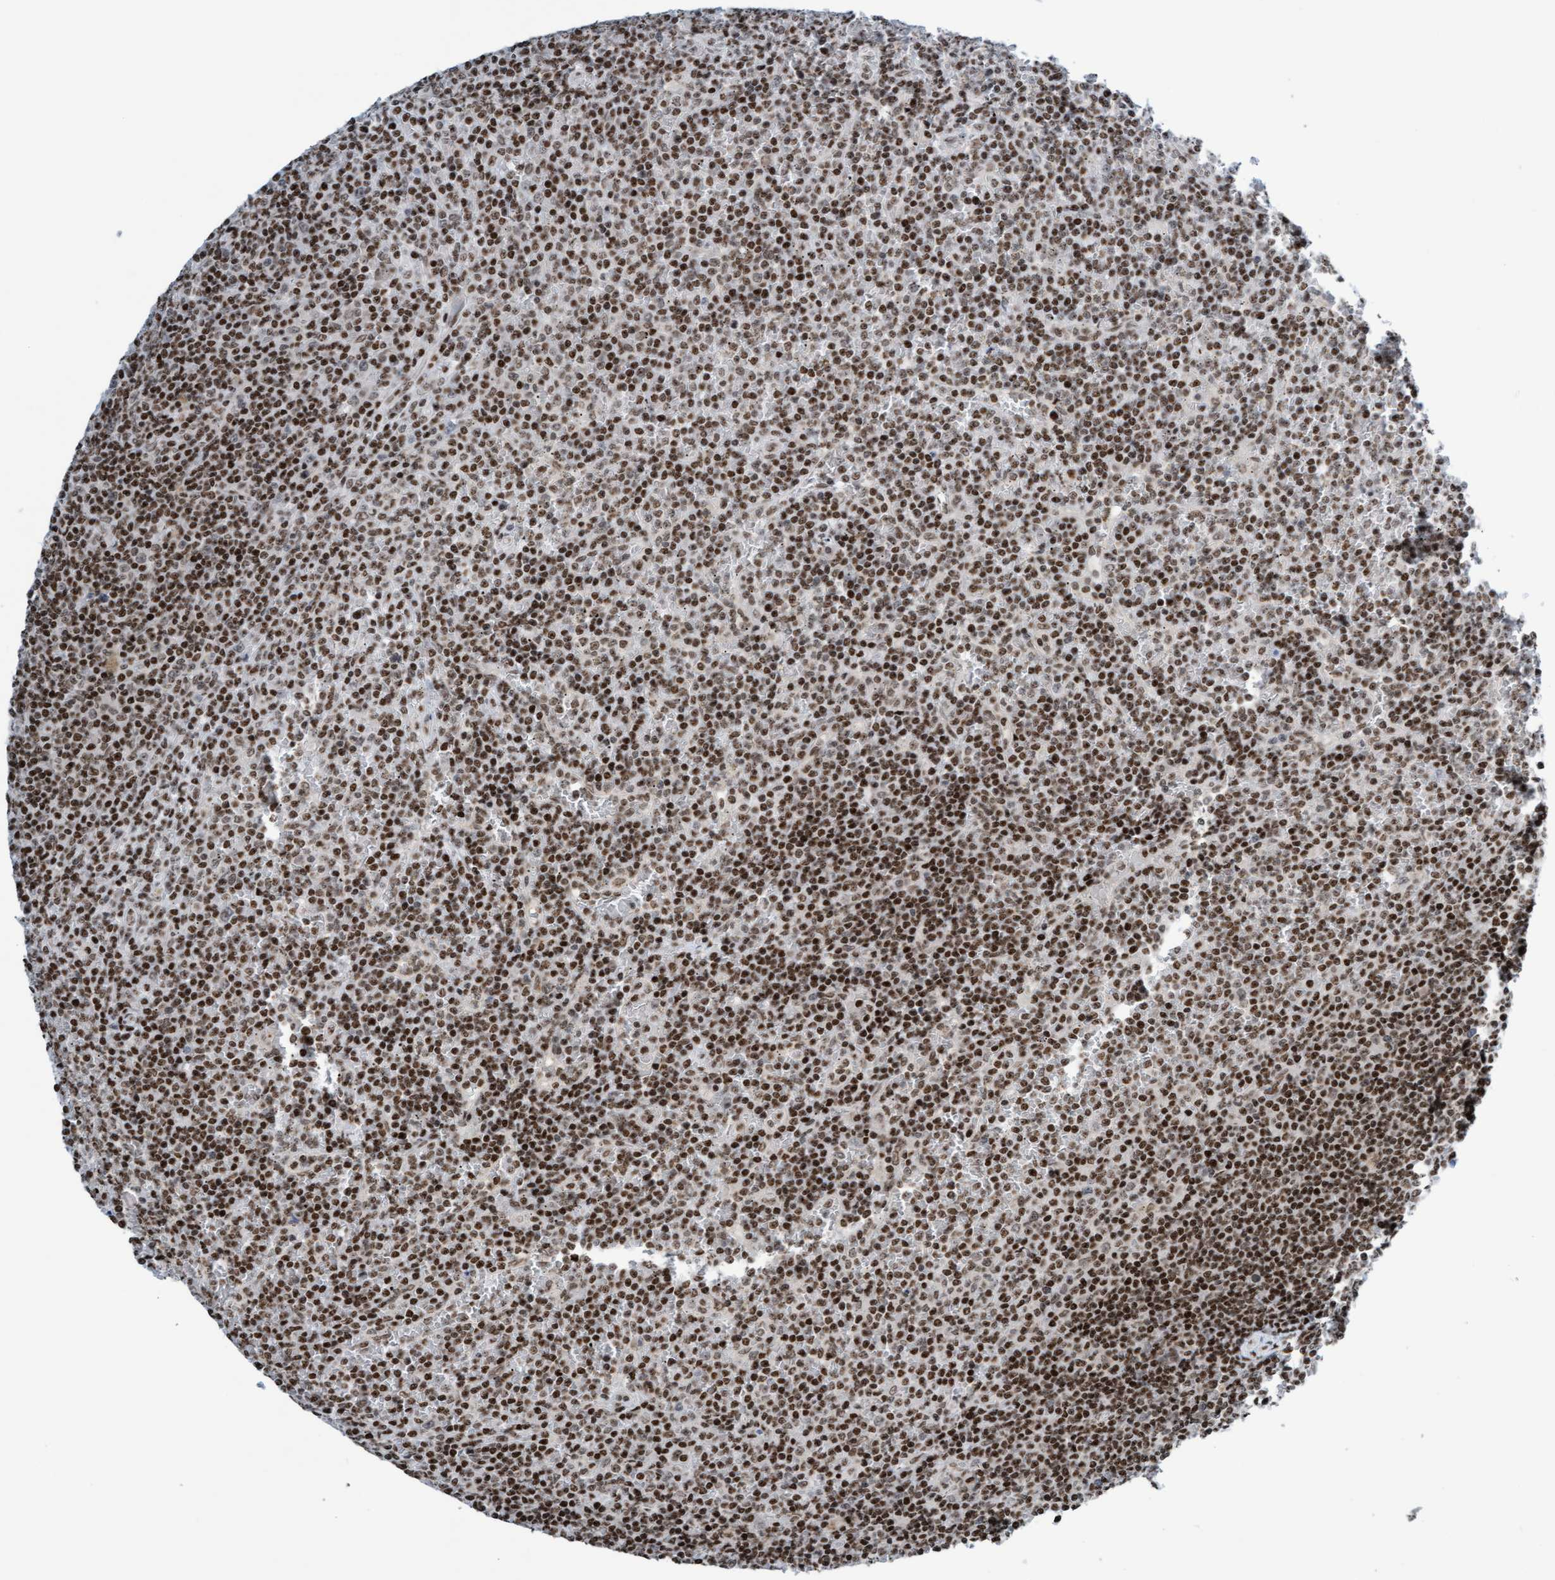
{"staining": {"intensity": "moderate", "quantity": ">75%", "location": "nuclear"}, "tissue": "lymphoma", "cell_type": "Tumor cells", "image_type": "cancer", "snomed": [{"axis": "morphology", "description": "Malignant lymphoma, non-Hodgkin's type, Low grade"}, {"axis": "topography", "description": "Spleen"}], "caption": "DAB immunohistochemical staining of human malignant lymphoma, non-Hodgkin's type (low-grade) shows moderate nuclear protein staining in approximately >75% of tumor cells.", "gene": "GLRX2", "patient": {"sex": "female", "age": 19}}